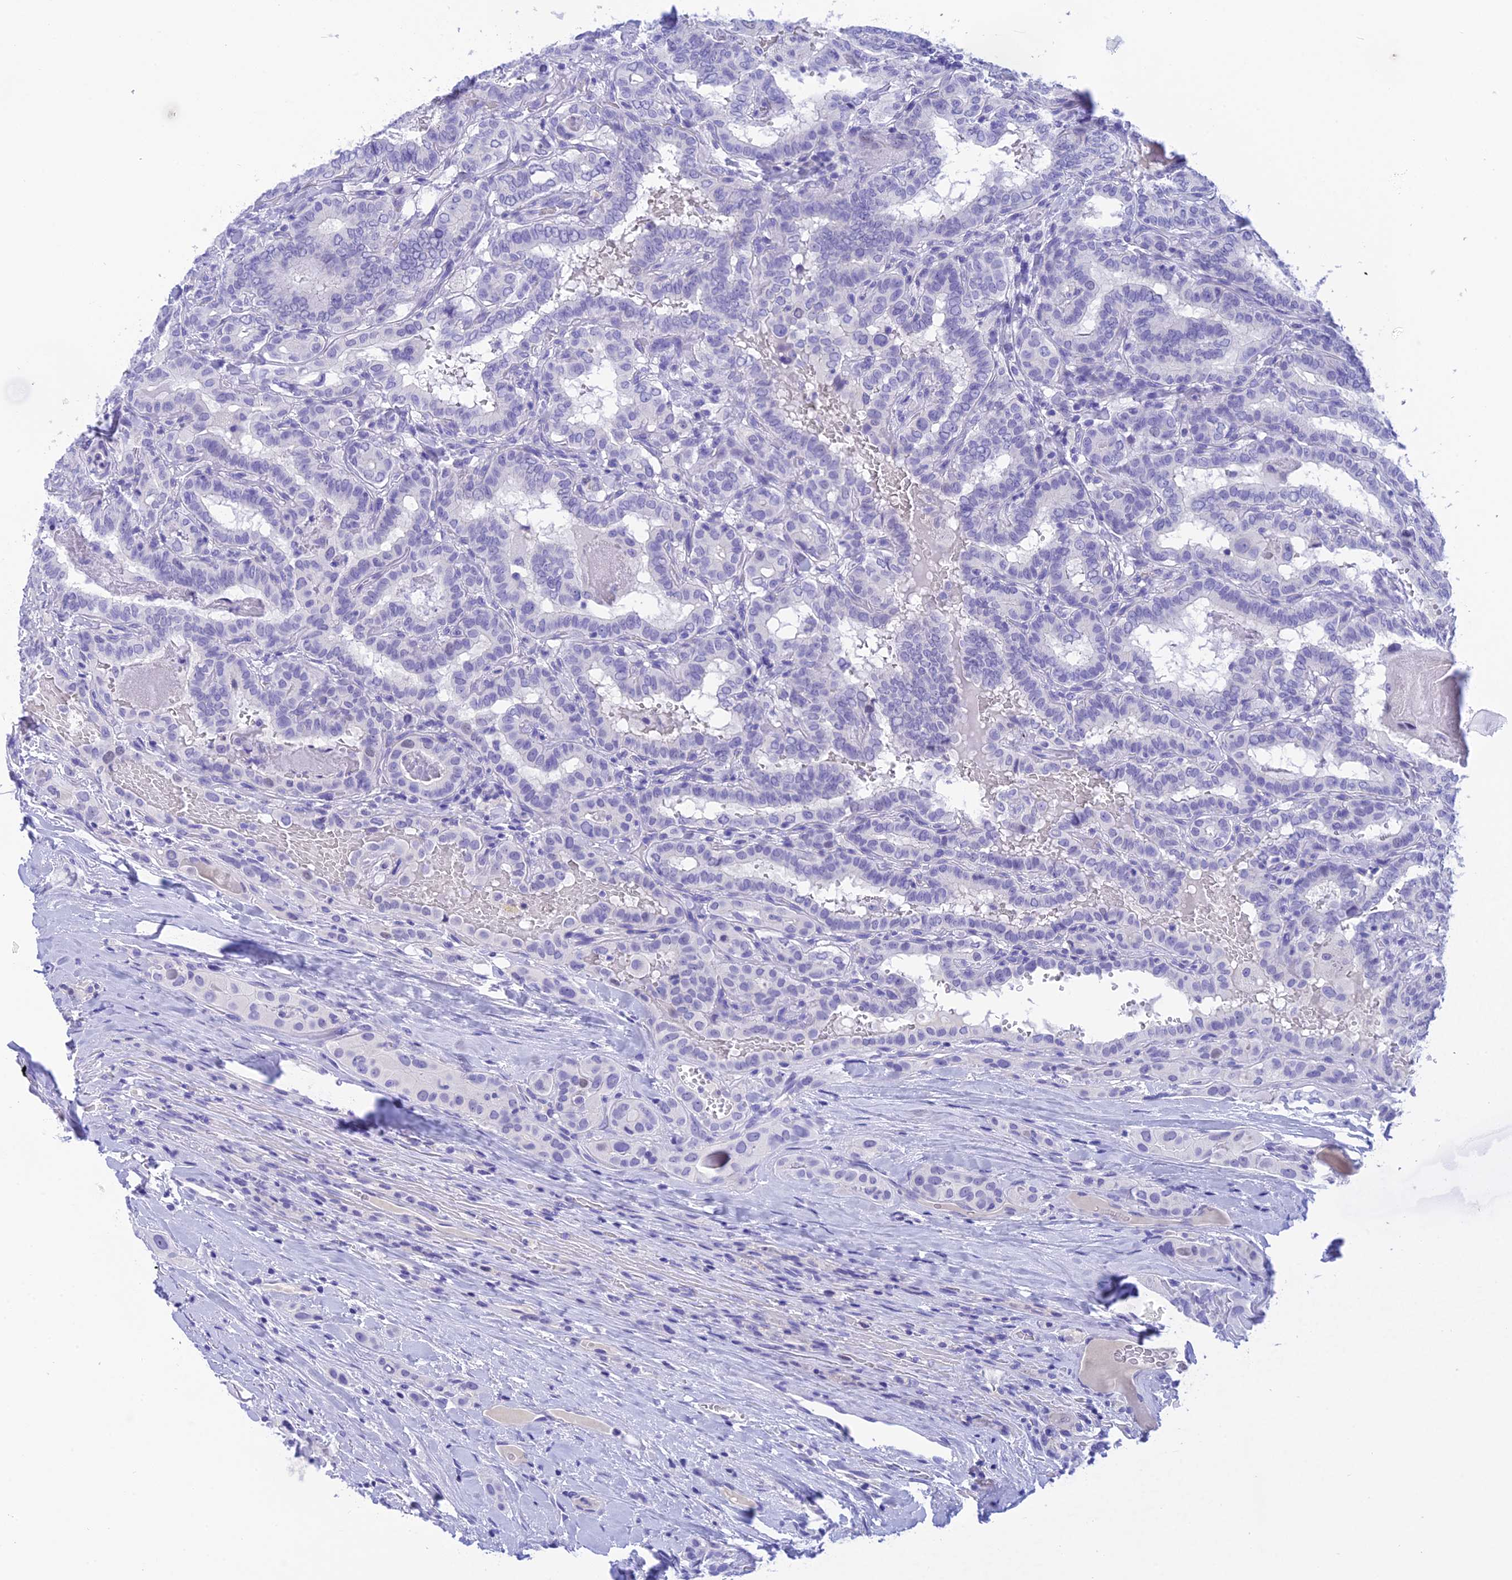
{"staining": {"intensity": "negative", "quantity": "none", "location": "none"}, "tissue": "thyroid cancer", "cell_type": "Tumor cells", "image_type": "cancer", "snomed": [{"axis": "morphology", "description": "Papillary adenocarcinoma, NOS"}, {"axis": "topography", "description": "Thyroid gland"}], "caption": "Immunohistochemical staining of human papillary adenocarcinoma (thyroid) demonstrates no significant expression in tumor cells.", "gene": "KDELR3", "patient": {"sex": "female", "age": 72}}